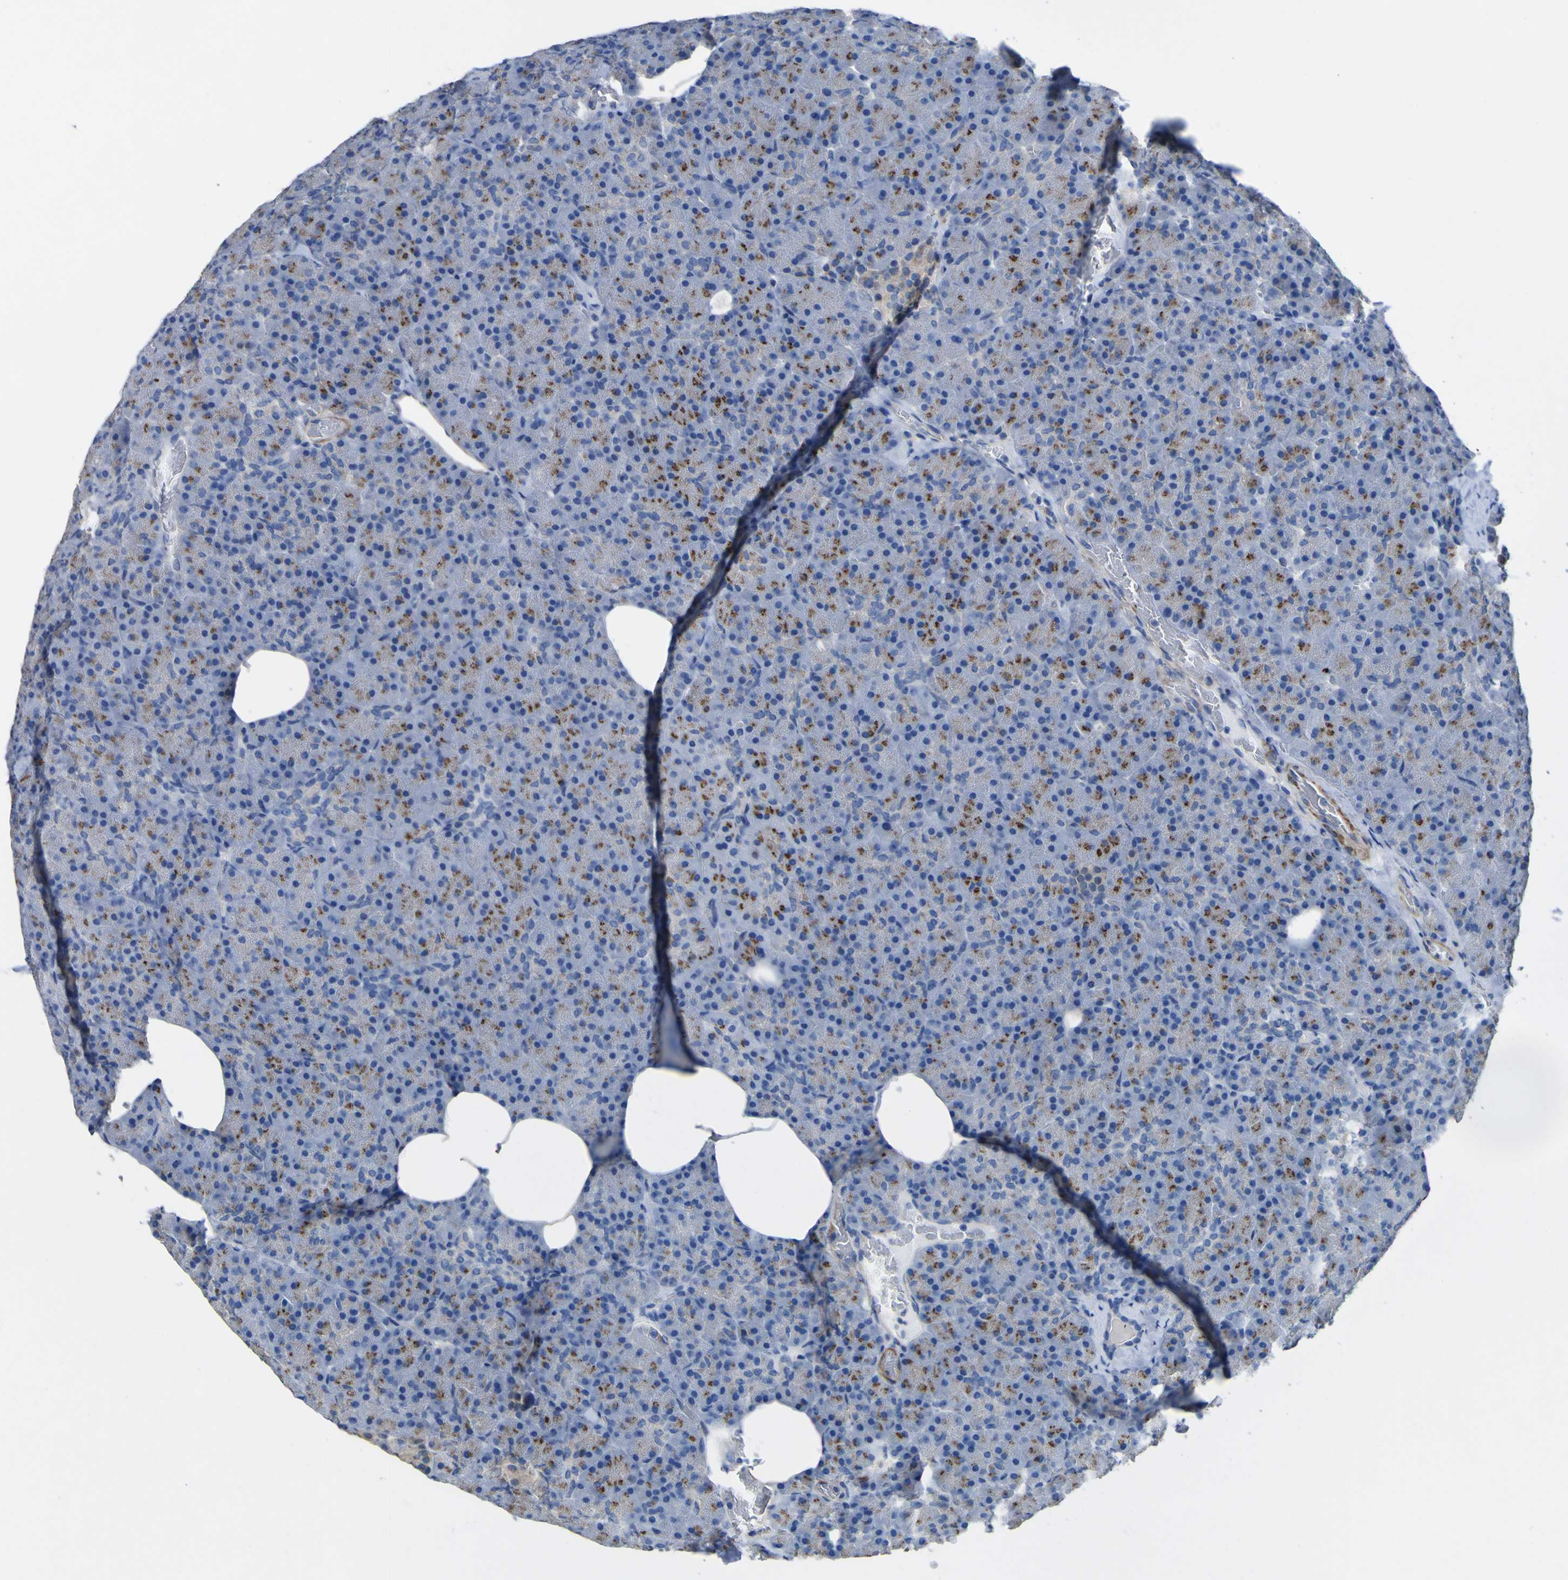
{"staining": {"intensity": "strong", "quantity": ">75%", "location": "cytoplasmic/membranous"}, "tissue": "pancreas", "cell_type": "Exocrine glandular cells", "image_type": "normal", "snomed": [{"axis": "morphology", "description": "Normal tissue, NOS"}, {"axis": "topography", "description": "Pancreas"}], "caption": "Immunohistochemistry of benign pancreas demonstrates high levels of strong cytoplasmic/membranous positivity in about >75% of exocrine glandular cells. (Stains: DAB in brown, nuclei in blue, Microscopy: brightfield microscopy at high magnification).", "gene": "AGO4", "patient": {"sex": "female", "age": 35}}